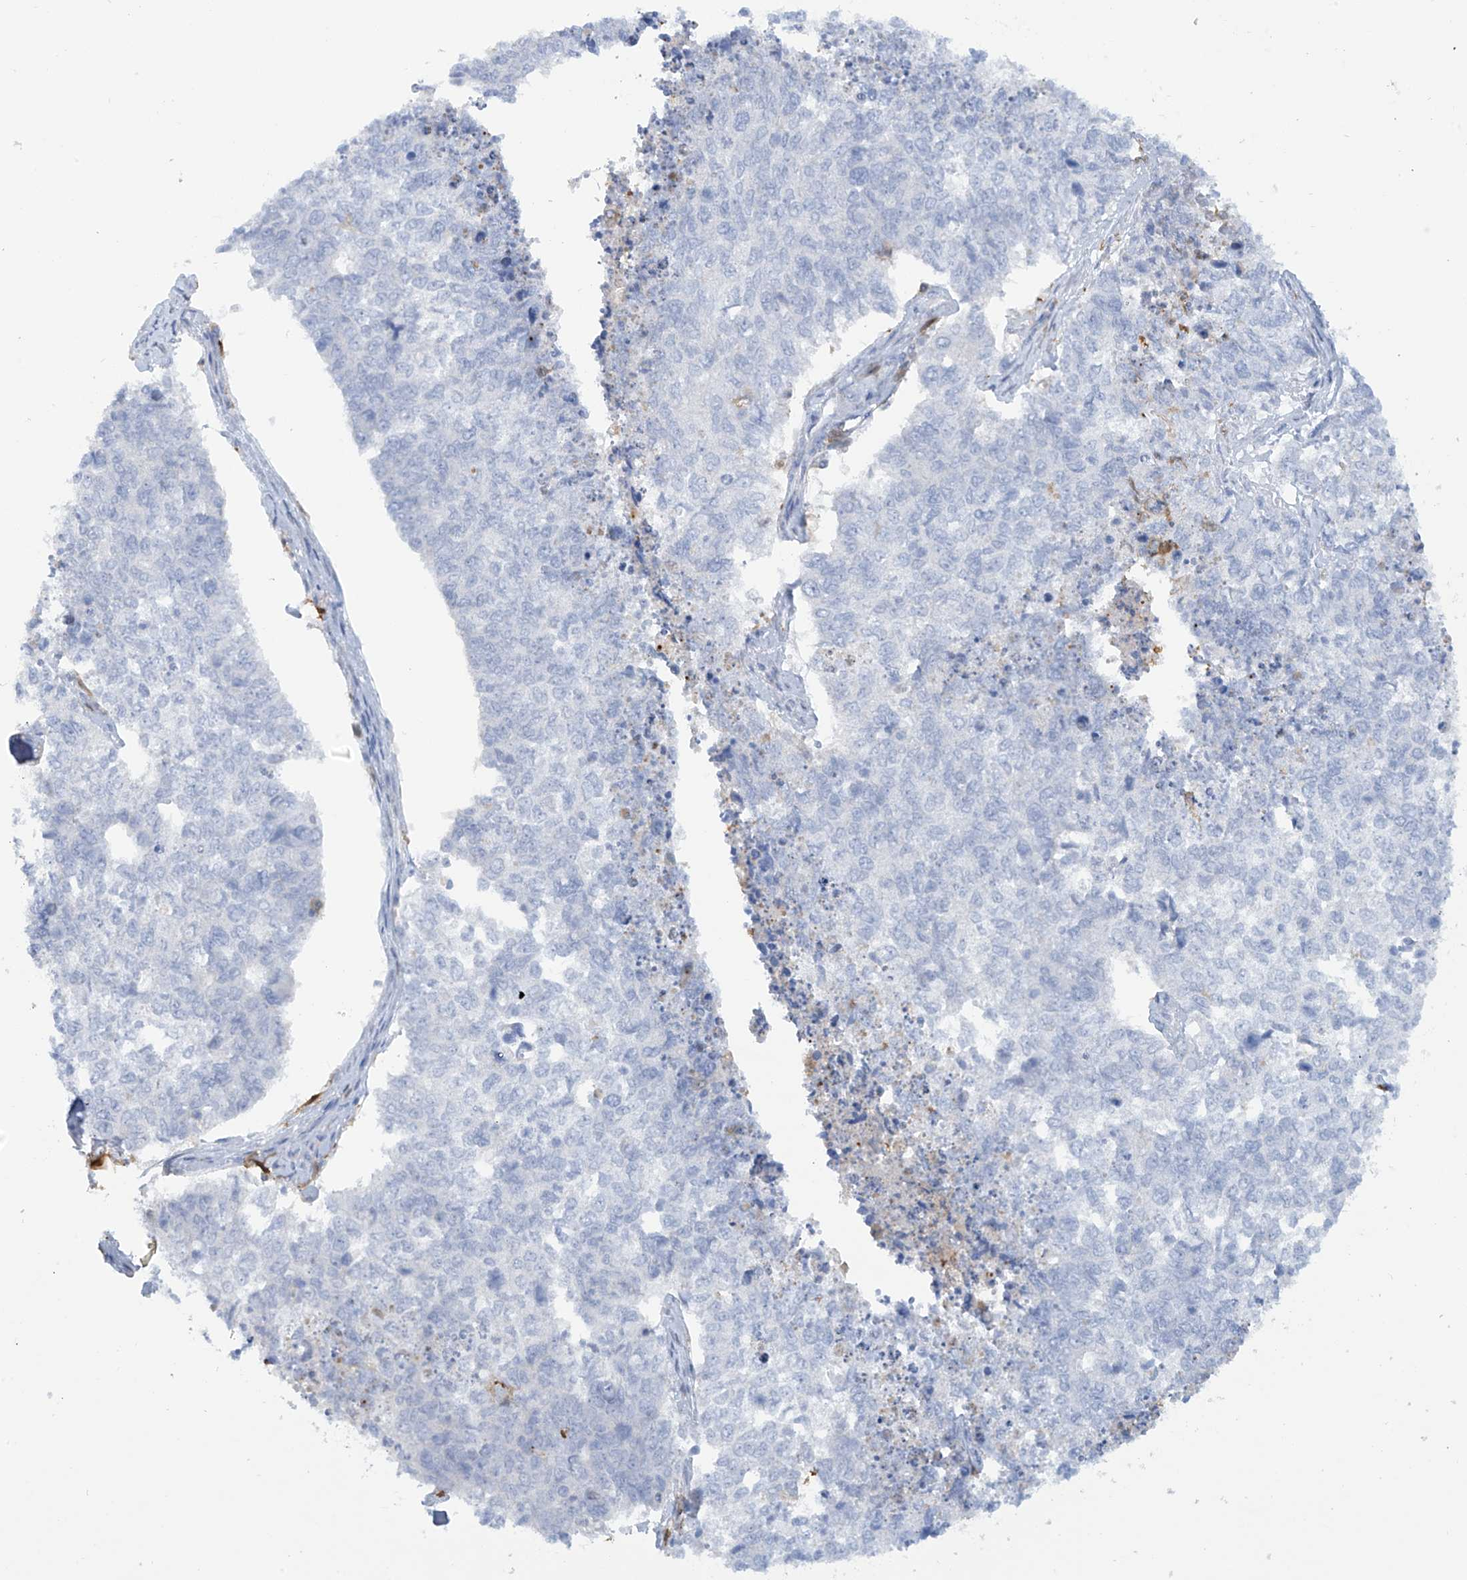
{"staining": {"intensity": "negative", "quantity": "none", "location": "none"}, "tissue": "cervical cancer", "cell_type": "Tumor cells", "image_type": "cancer", "snomed": [{"axis": "morphology", "description": "Squamous cell carcinoma, NOS"}, {"axis": "topography", "description": "Cervix"}], "caption": "An image of human cervical cancer is negative for staining in tumor cells. (DAB immunohistochemistry (IHC) with hematoxylin counter stain).", "gene": "TRMT2B", "patient": {"sex": "female", "age": 63}}